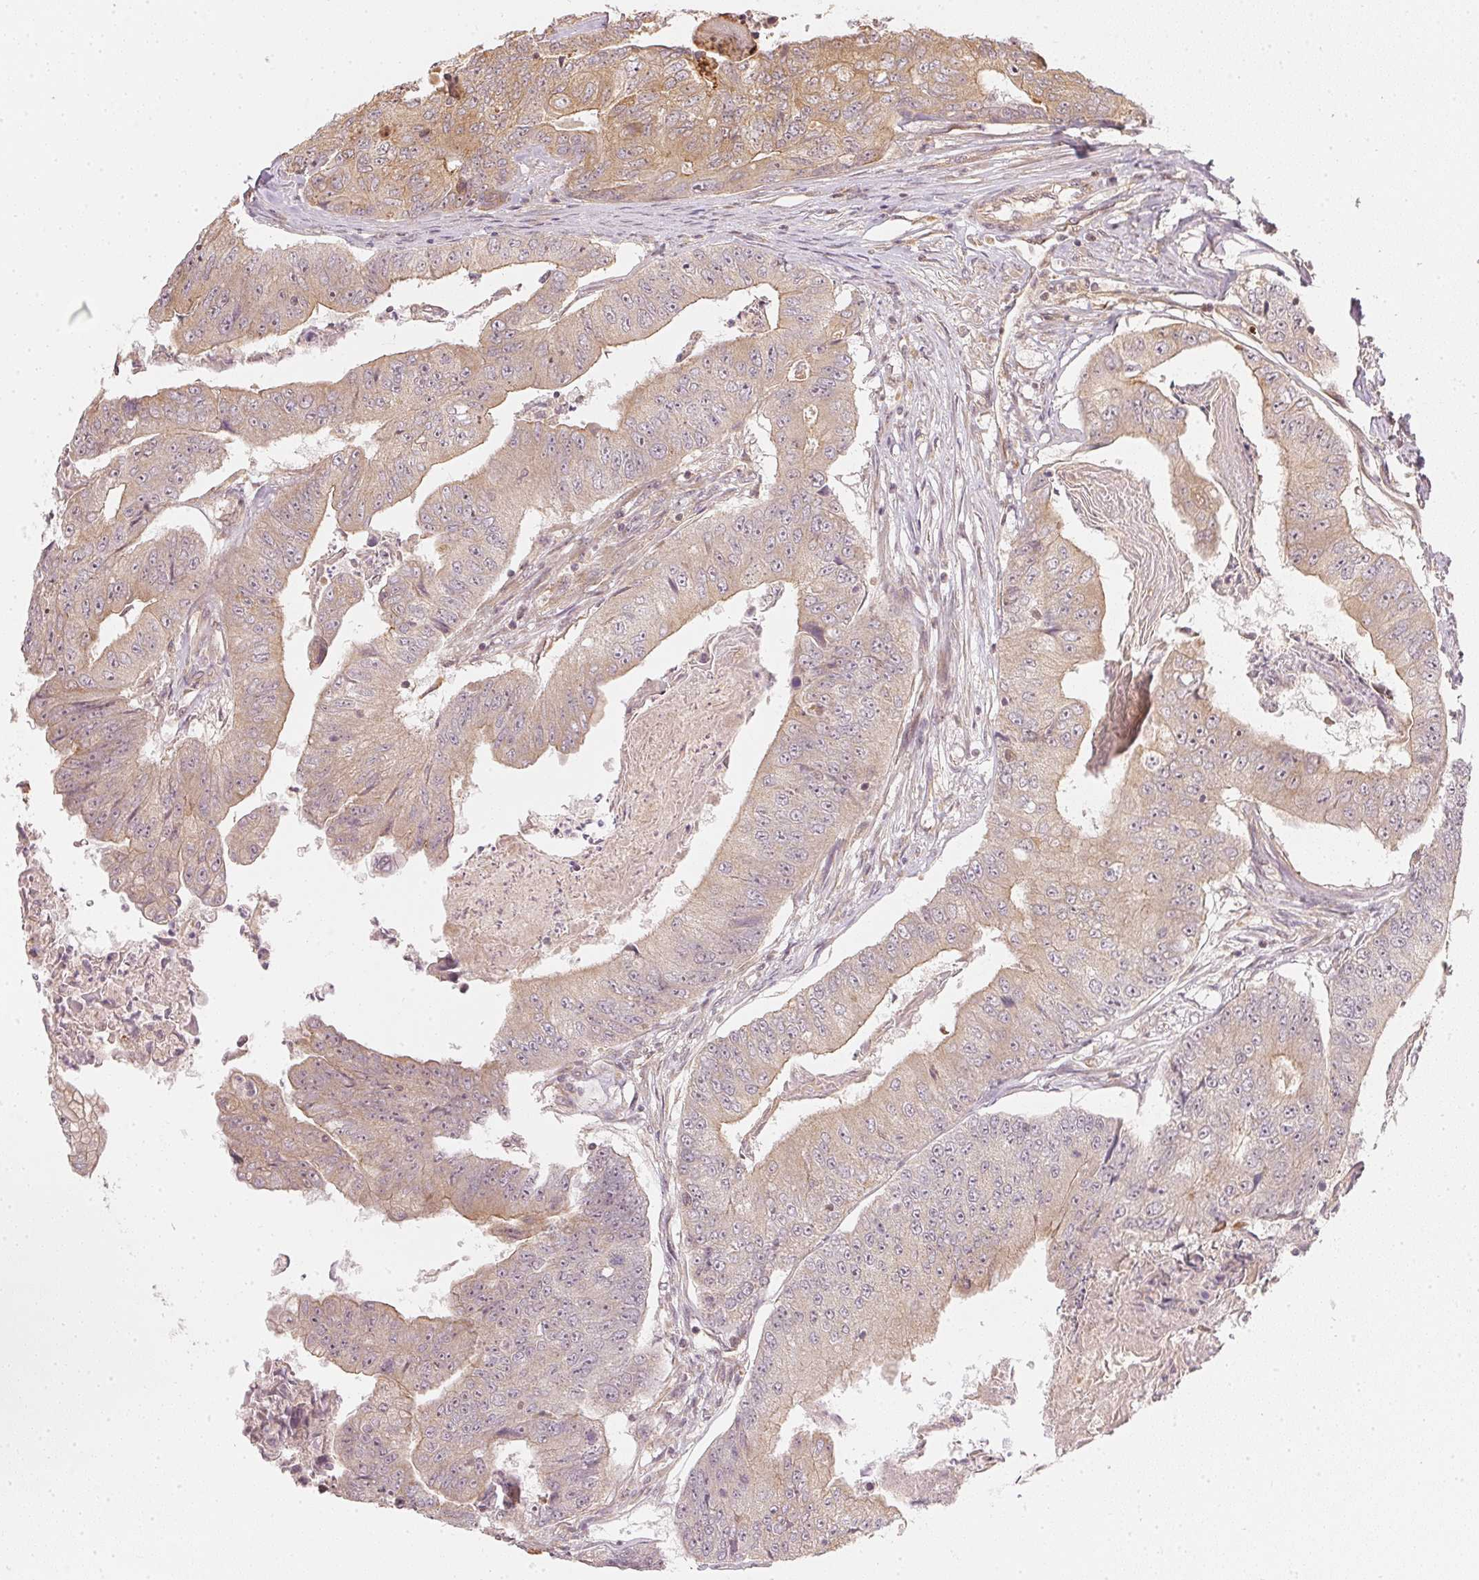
{"staining": {"intensity": "weak", "quantity": ">75%", "location": "cytoplasmic/membranous"}, "tissue": "colorectal cancer", "cell_type": "Tumor cells", "image_type": "cancer", "snomed": [{"axis": "morphology", "description": "Adenocarcinoma, NOS"}, {"axis": "topography", "description": "Colon"}], "caption": "DAB immunohistochemical staining of colorectal cancer (adenocarcinoma) demonstrates weak cytoplasmic/membranous protein positivity in about >75% of tumor cells. The staining was performed using DAB (3,3'-diaminobenzidine), with brown indicating positive protein expression. Nuclei are stained blue with hematoxylin.", "gene": "WDR54", "patient": {"sex": "female", "age": 67}}